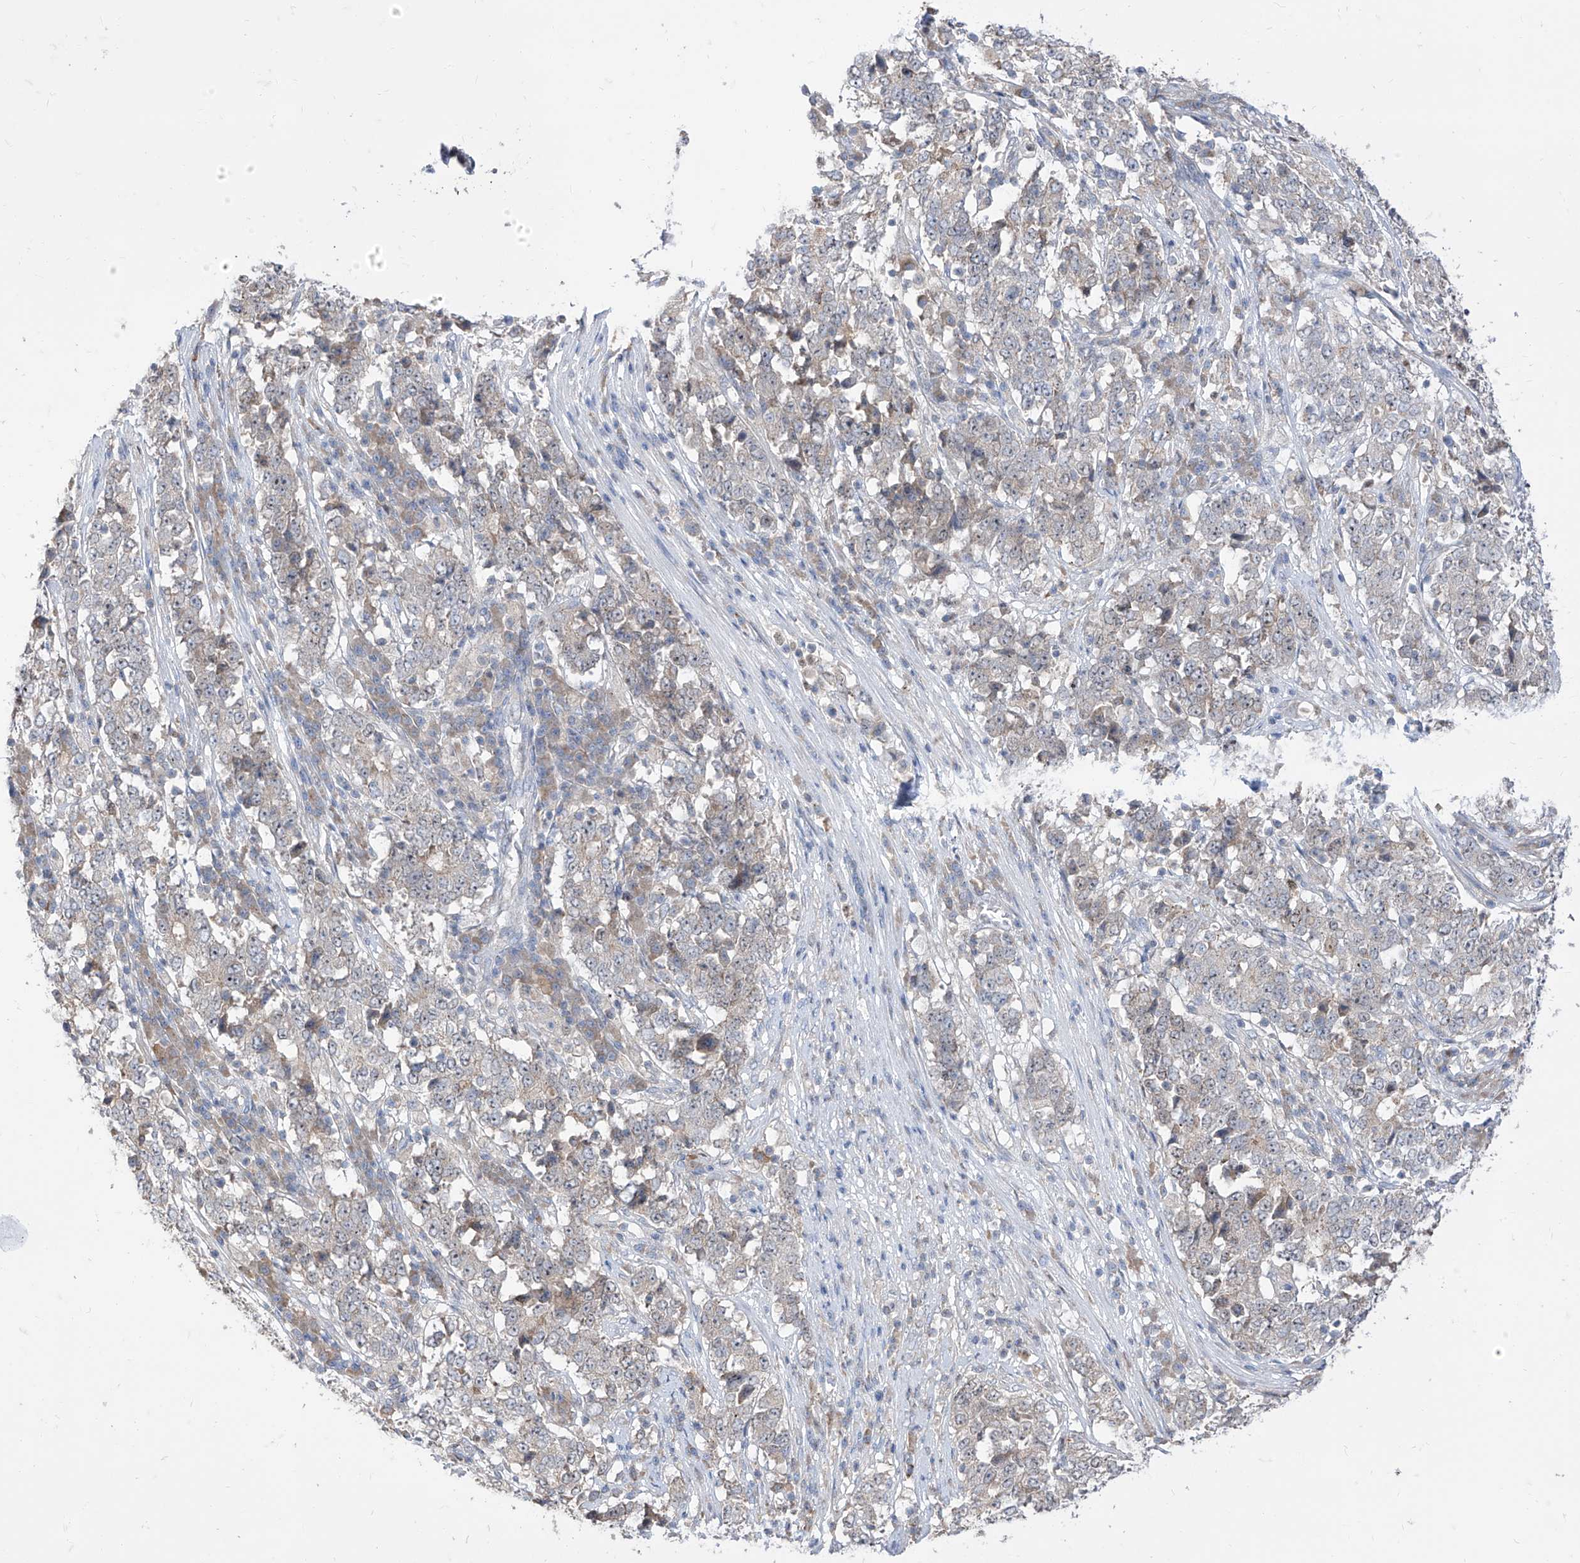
{"staining": {"intensity": "weak", "quantity": "<25%", "location": "cytoplasmic/membranous"}, "tissue": "stomach cancer", "cell_type": "Tumor cells", "image_type": "cancer", "snomed": [{"axis": "morphology", "description": "Adenocarcinoma, NOS"}, {"axis": "topography", "description": "Stomach"}], "caption": "The micrograph displays no staining of tumor cells in stomach adenocarcinoma.", "gene": "BROX", "patient": {"sex": "male", "age": 59}}